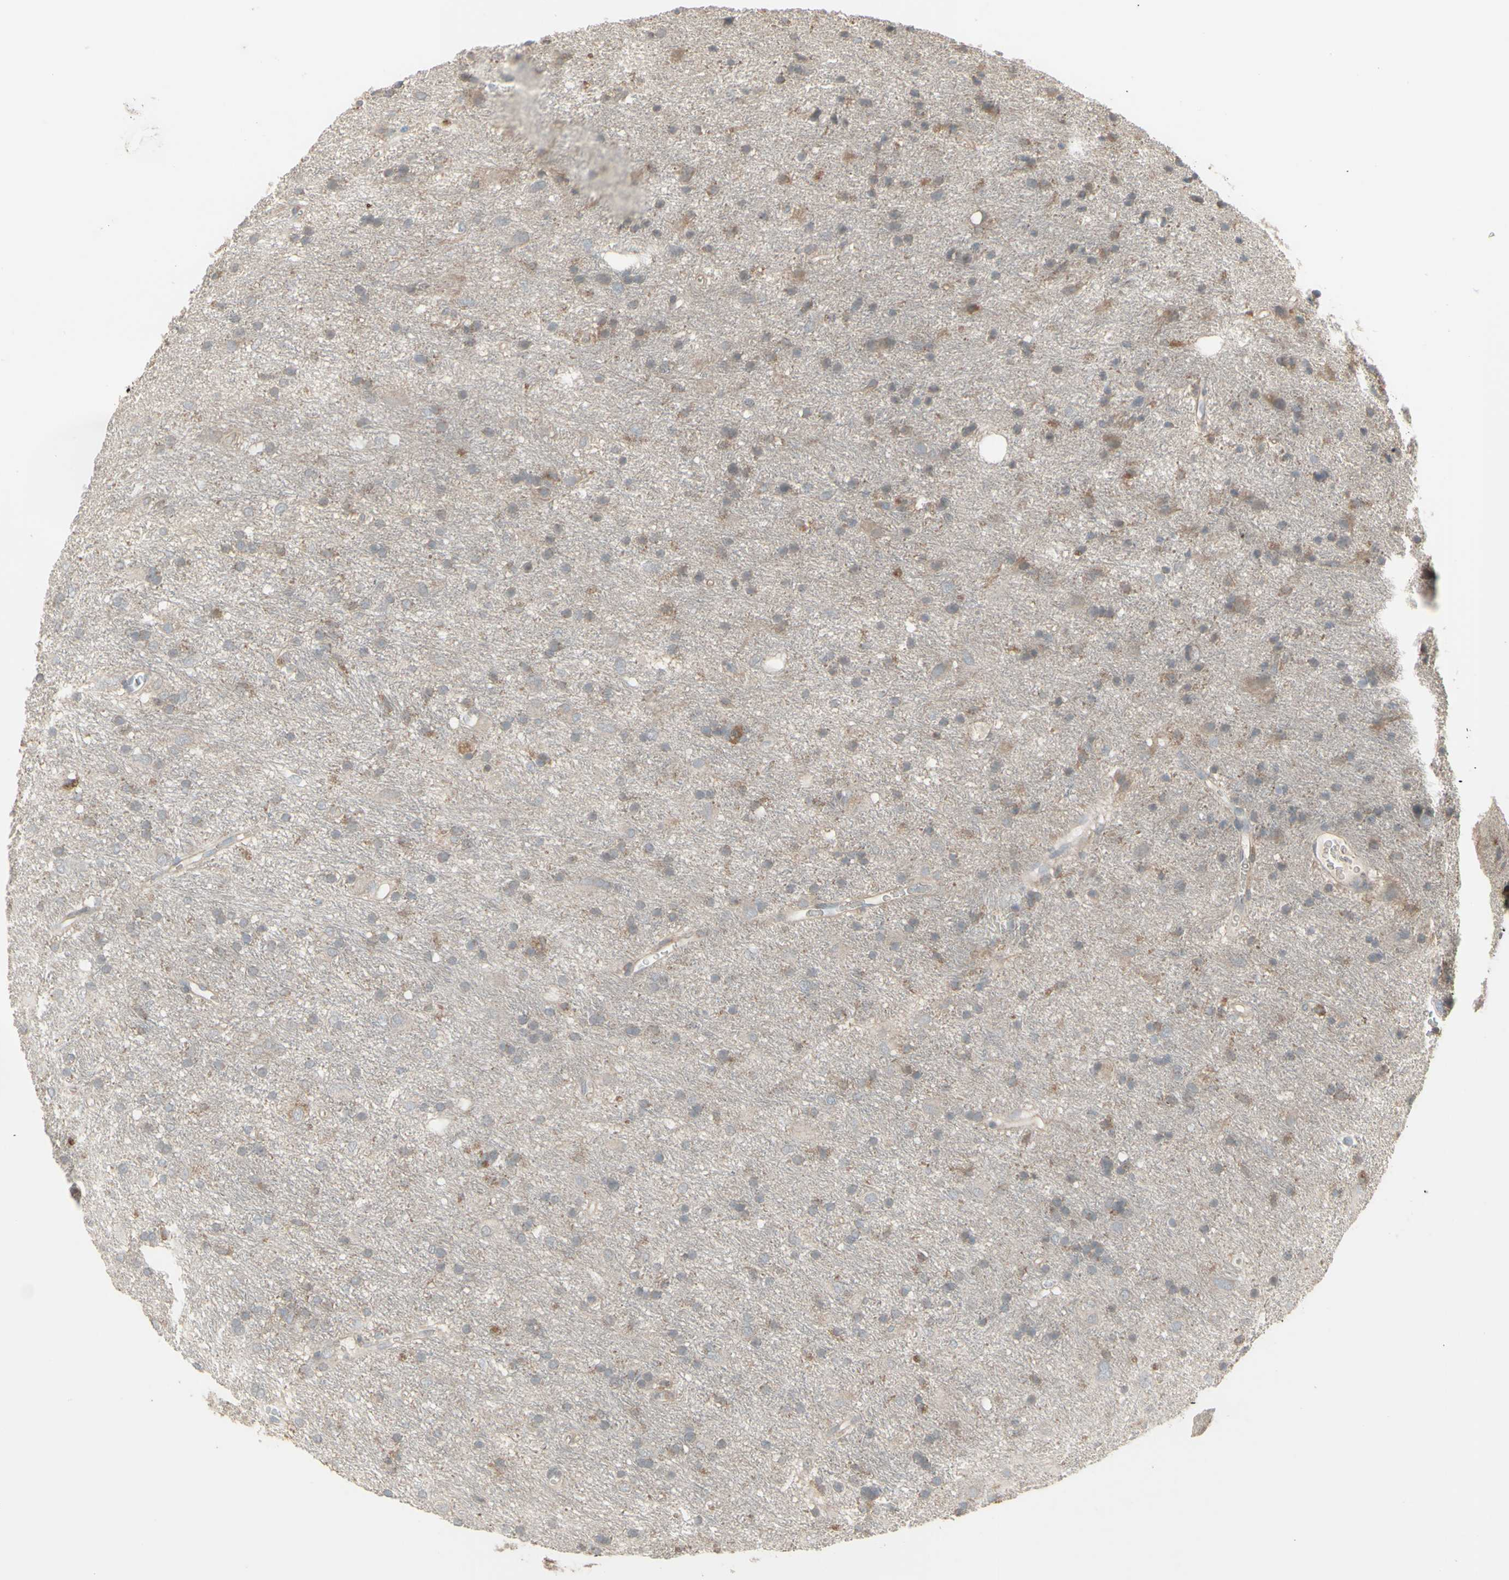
{"staining": {"intensity": "moderate", "quantity": "<25%", "location": "cytoplasmic/membranous"}, "tissue": "glioma", "cell_type": "Tumor cells", "image_type": "cancer", "snomed": [{"axis": "morphology", "description": "Glioma, malignant, Low grade"}, {"axis": "topography", "description": "Brain"}], "caption": "Immunohistochemical staining of malignant glioma (low-grade) displays low levels of moderate cytoplasmic/membranous protein staining in approximately <25% of tumor cells. The protein of interest is stained brown, and the nuclei are stained in blue (DAB (3,3'-diaminobenzidine) IHC with brightfield microscopy, high magnification).", "gene": "CSK", "patient": {"sex": "male", "age": 77}}